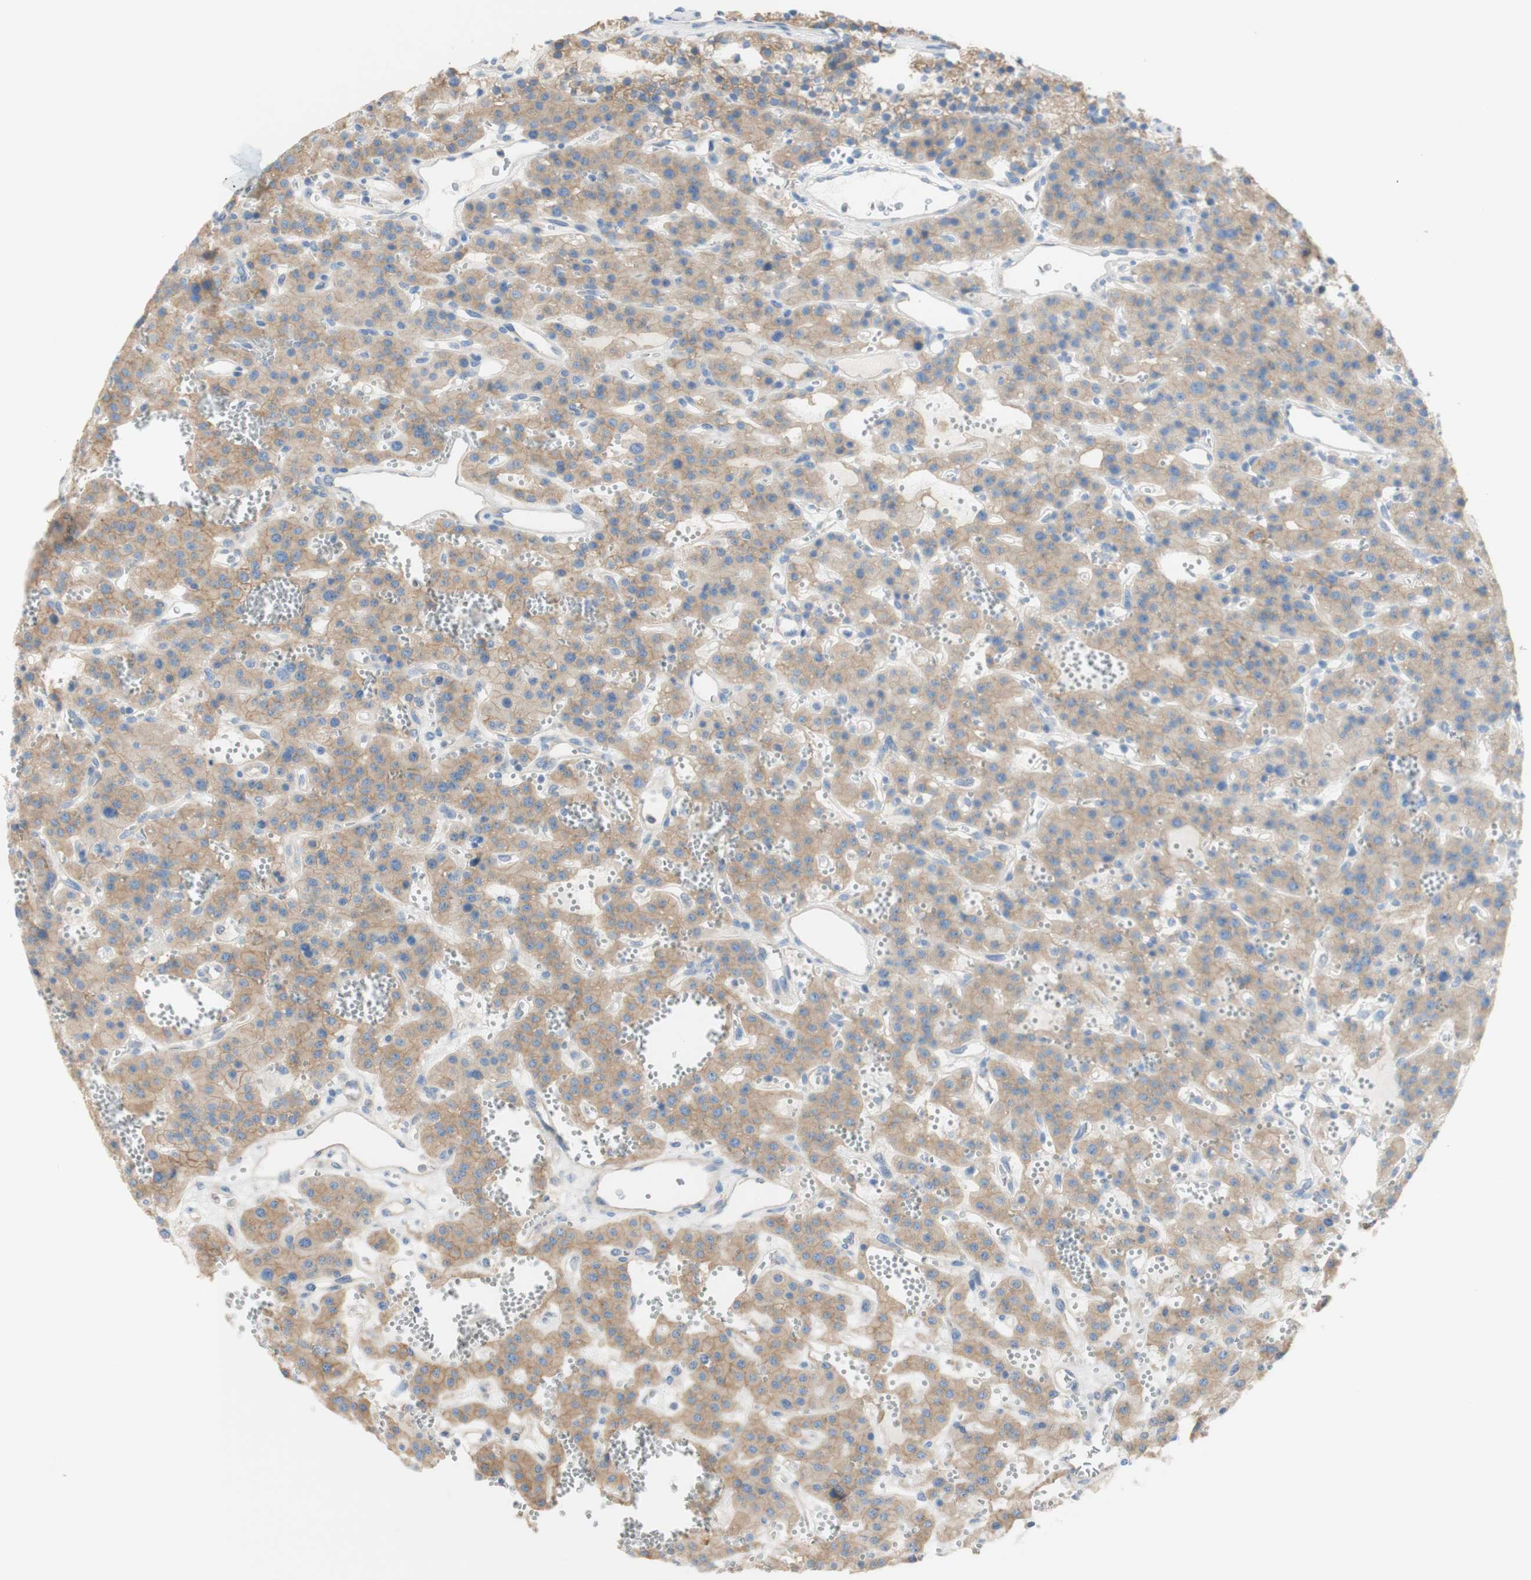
{"staining": {"intensity": "weak", "quantity": ">75%", "location": "cytoplasmic/membranous"}, "tissue": "parathyroid gland", "cell_type": "Glandular cells", "image_type": "normal", "snomed": [{"axis": "morphology", "description": "Normal tissue, NOS"}, {"axis": "morphology", "description": "Adenoma, NOS"}, {"axis": "topography", "description": "Parathyroid gland"}], "caption": "Immunohistochemical staining of normal parathyroid gland reveals low levels of weak cytoplasmic/membranous expression in about >75% of glandular cells. (IHC, brightfield microscopy, high magnification).", "gene": "ATP2B1", "patient": {"sex": "female", "age": 81}}